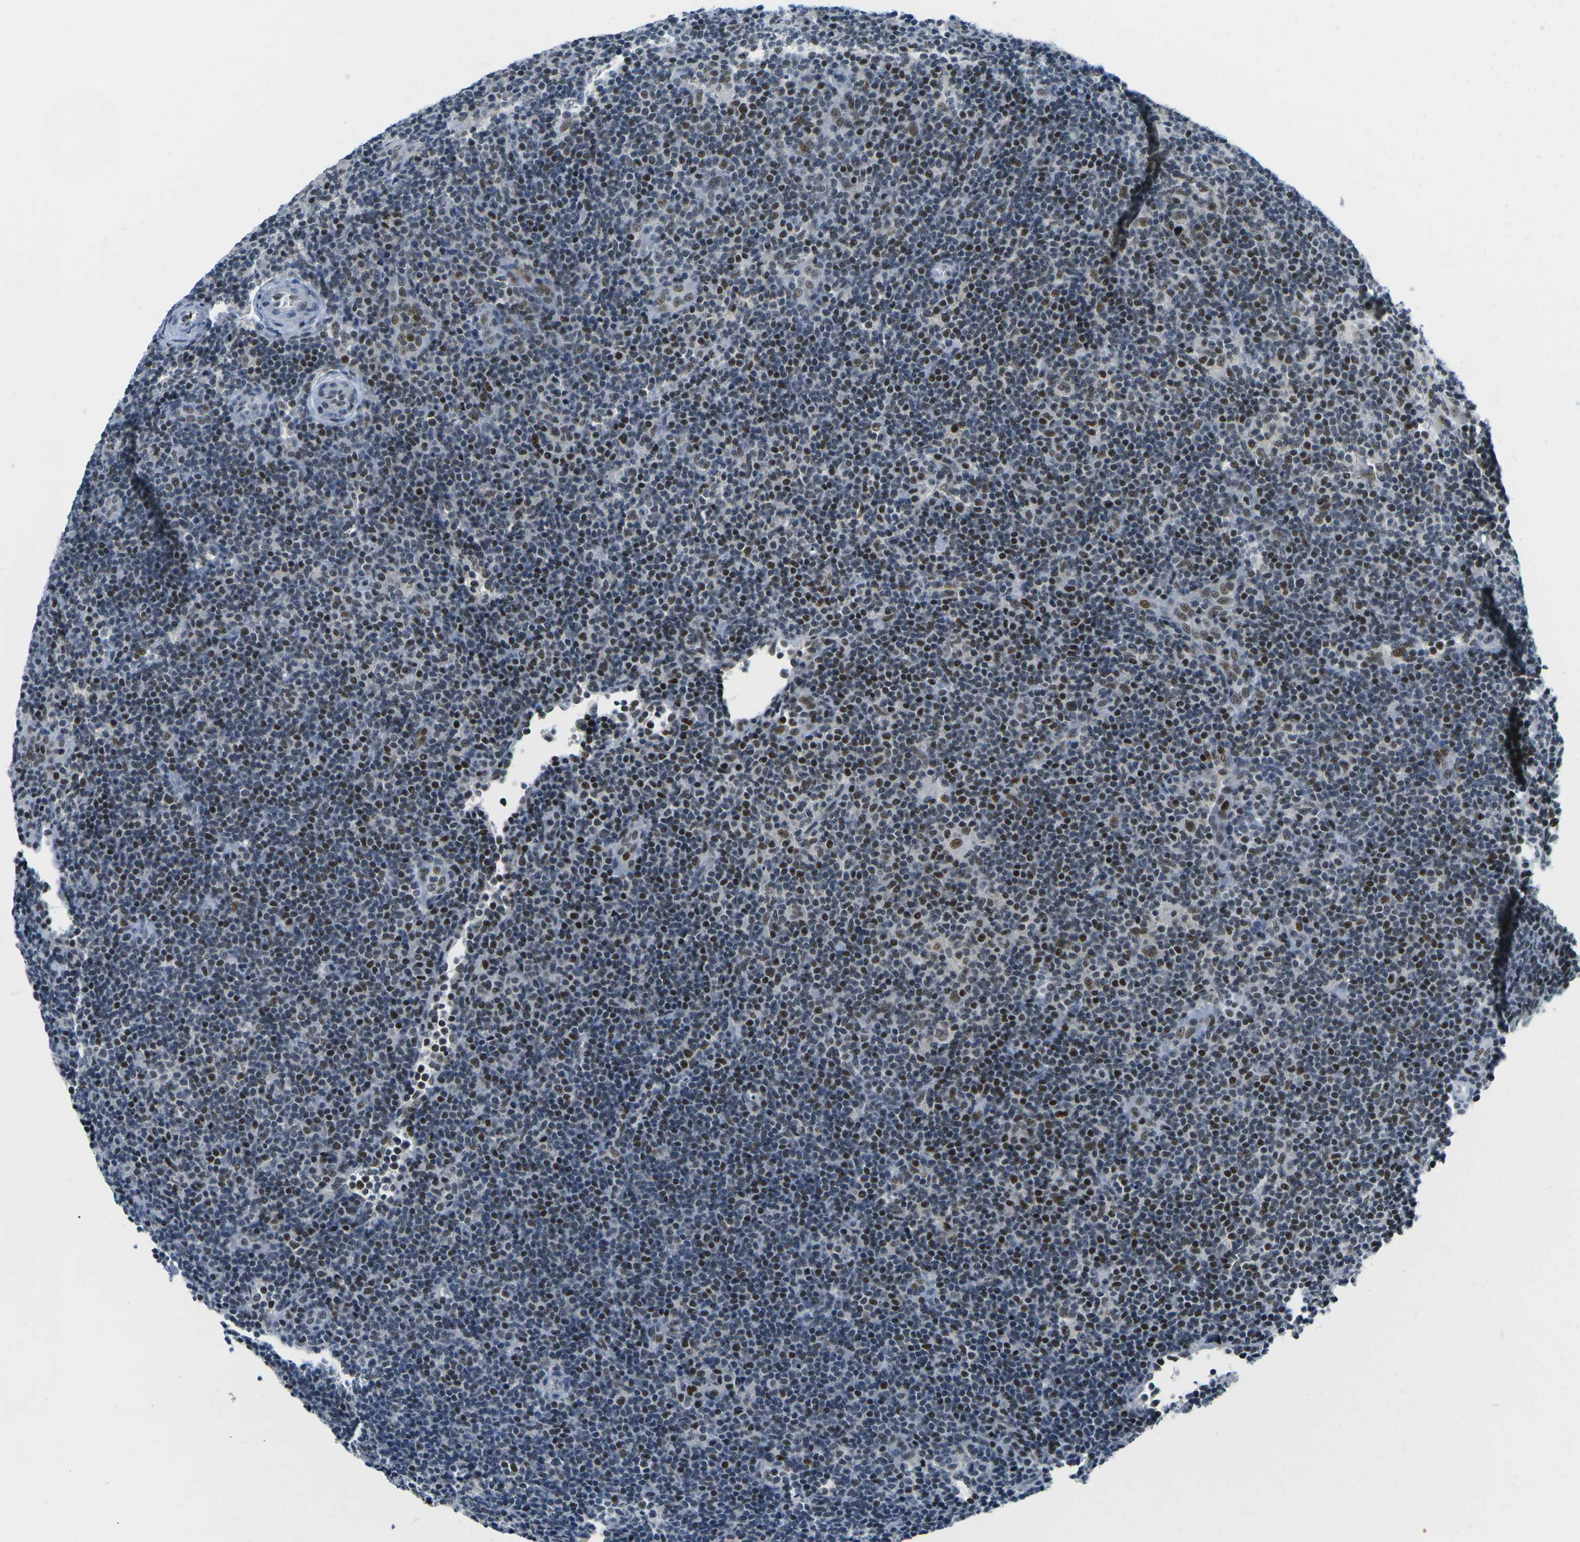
{"staining": {"intensity": "moderate", "quantity": ">75%", "location": "nuclear"}, "tissue": "lymphoma", "cell_type": "Tumor cells", "image_type": "cancer", "snomed": [{"axis": "morphology", "description": "Hodgkin's disease, NOS"}, {"axis": "topography", "description": "Lymph node"}], "caption": "This is a histology image of immunohistochemistry (IHC) staining of Hodgkin's disease, which shows moderate expression in the nuclear of tumor cells.", "gene": "PRPF8", "patient": {"sex": "female", "age": 57}}